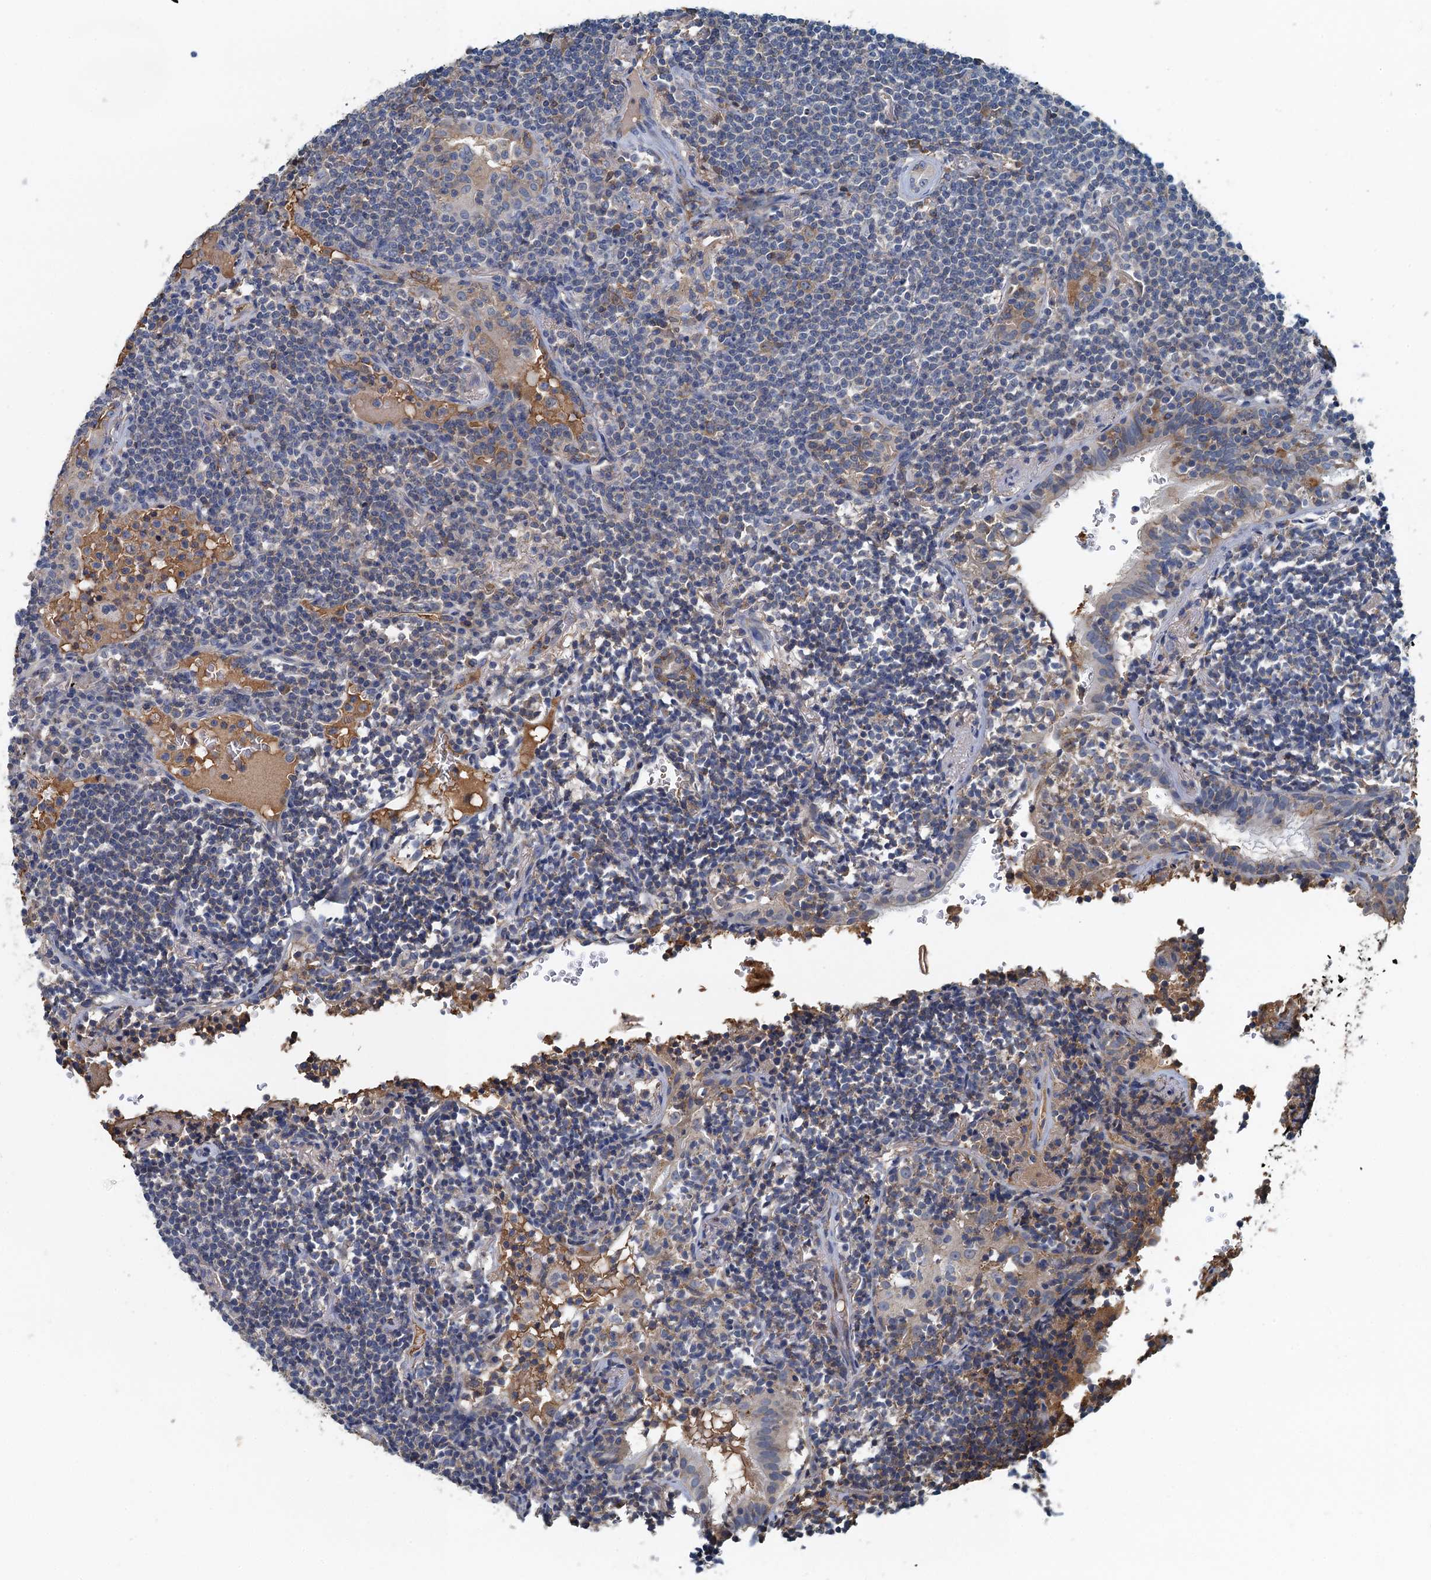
{"staining": {"intensity": "negative", "quantity": "none", "location": "none"}, "tissue": "lymphoma", "cell_type": "Tumor cells", "image_type": "cancer", "snomed": [{"axis": "morphology", "description": "Malignant lymphoma, non-Hodgkin's type, Low grade"}, {"axis": "topography", "description": "Lung"}], "caption": "There is no significant positivity in tumor cells of lymphoma.", "gene": "LSM14B", "patient": {"sex": "female", "age": 71}}